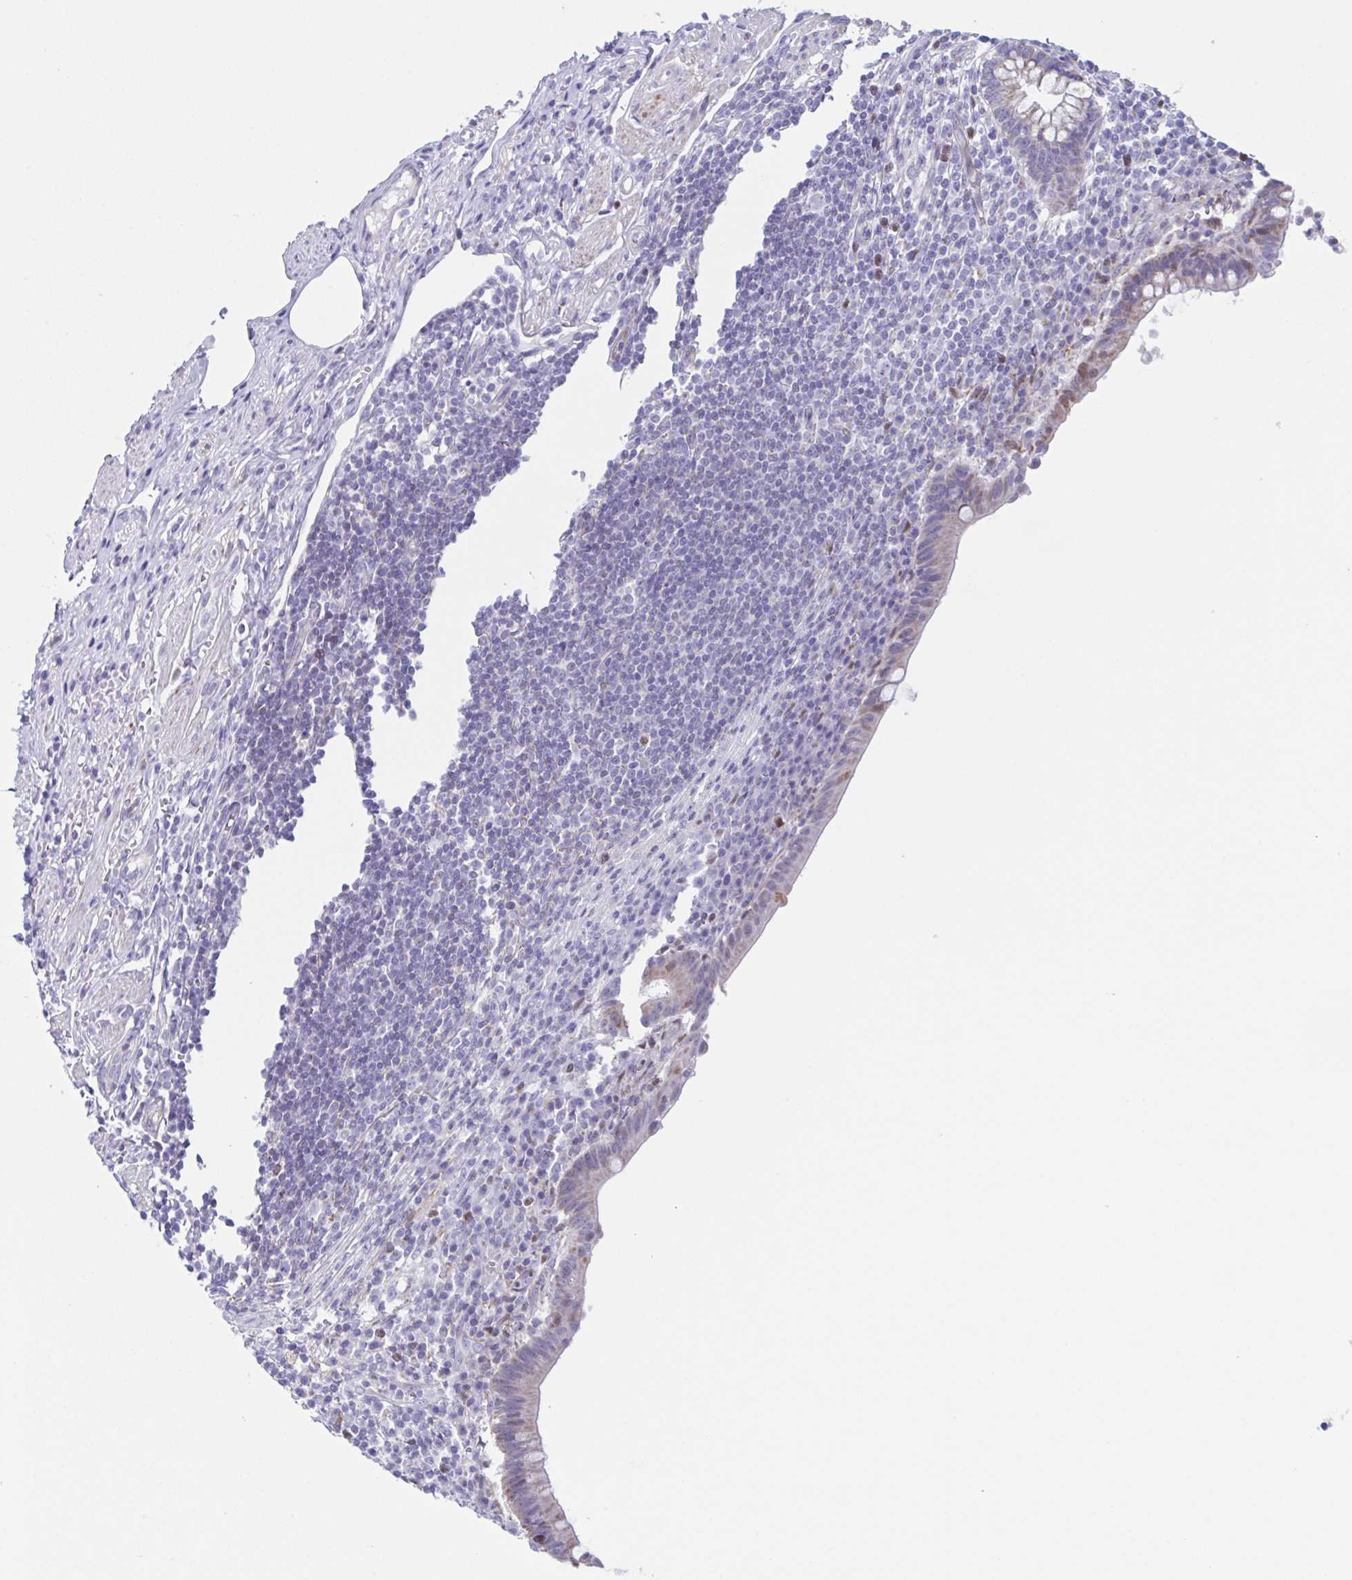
{"staining": {"intensity": "weak", "quantity": "<25%", "location": "cytoplasmic/membranous"}, "tissue": "appendix", "cell_type": "Glandular cells", "image_type": "normal", "snomed": [{"axis": "morphology", "description": "Normal tissue, NOS"}, {"axis": "topography", "description": "Appendix"}], "caption": "This is an IHC photomicrograph of normal human appendix. There is no expression in glandular cells.", "gene": "PBOV1", "patient": {"sex": "female", "age": 56}}